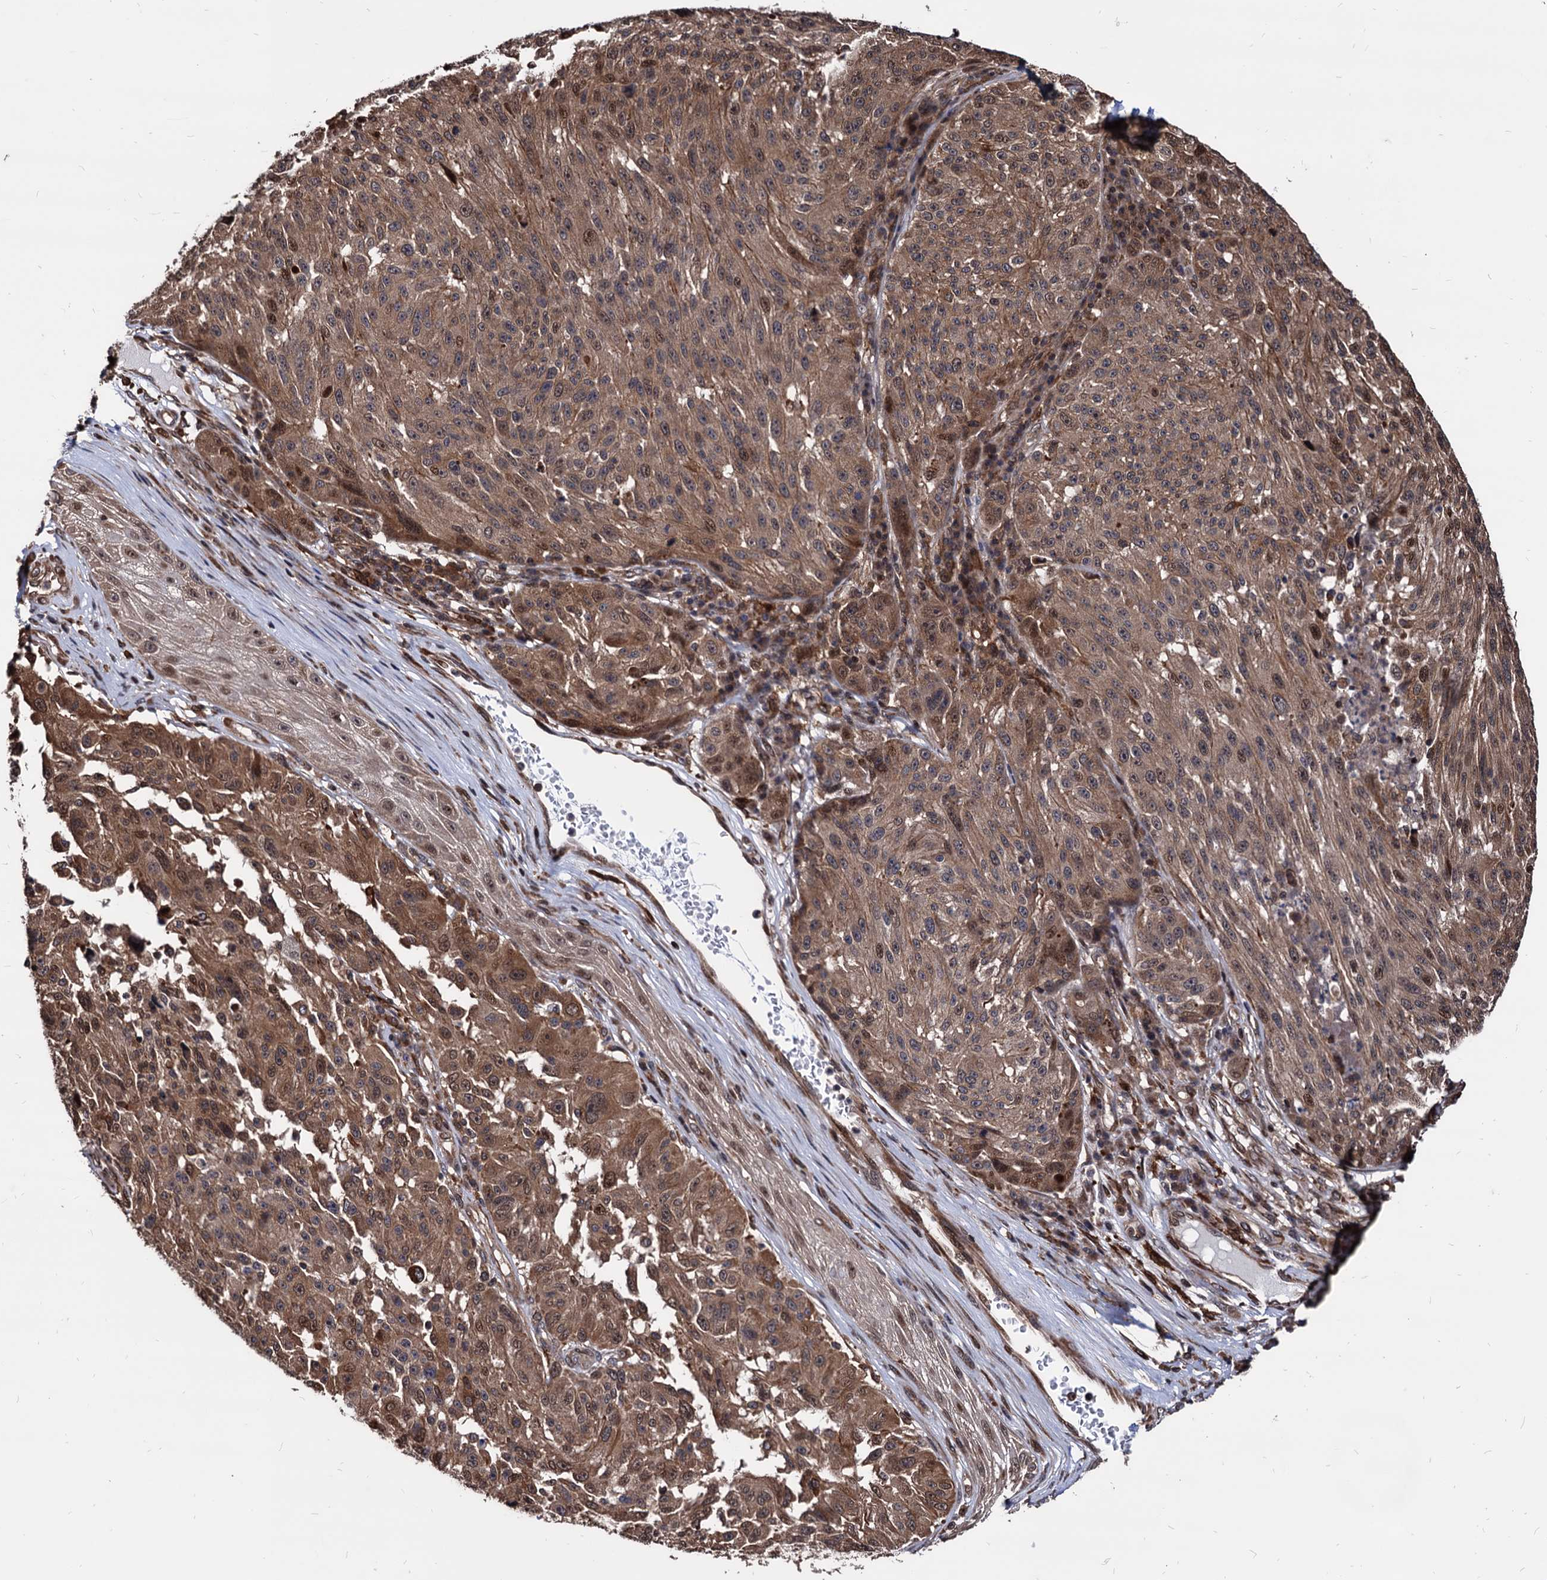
{"staining": {"intensity": "moderate", "quantity": ">75%", "location": "cytoplasmic/membranous"}, "tissue": "melanoma", "cell_type": "Tumor cells", "image_type": "cancer", "snomed": [{"axis": "morphology", "description": "Malignant melanoma, NOS"}, {"axis": "topography", "description": "Skin"}], "caption": "Immunohistochemistry (IHC) of malignant melanoma displays medium levels of moderate cytoplasmic/membranous expression in about >75% of tumor cells.", "gene": "ANKRD12", "patient": {"sex": "male", "age": 53}}